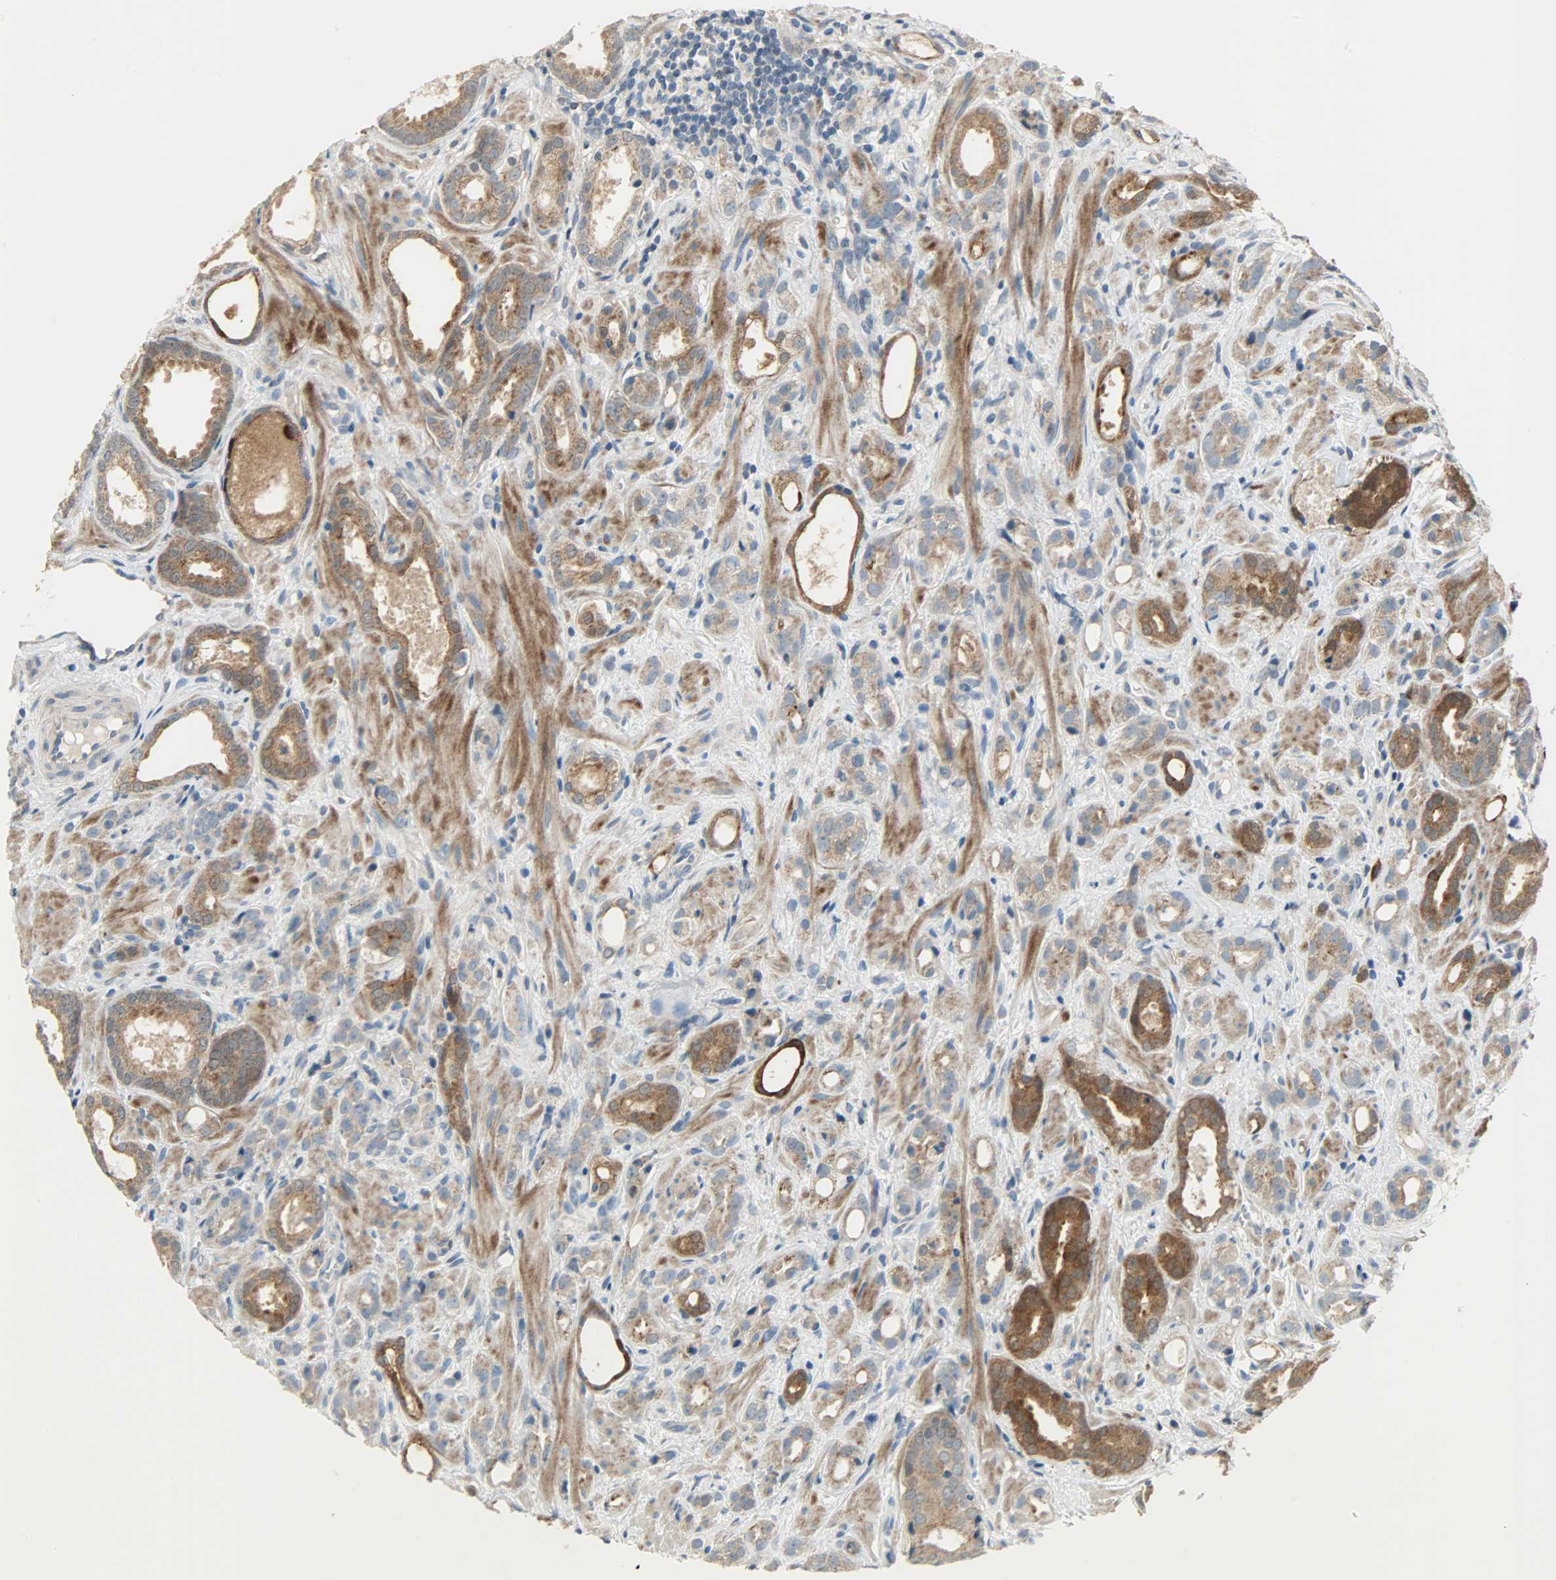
{"staining": {"intensity": "moderate", "quantity": ">75%", "location": "cytoplasmic/membranous"}, "tissue": "prostate cancer", "cell_type": "Tumor cells", "image_type": "cancer", "snomed": [{"axis": "morphology", "description": "Adenocarcinoma, Low grade"}, {"axis": "topography", "description": "Prostate"}], "caption": "Immunohistochemistry (IHC) histopathology image of neoplastic tissue: human low-grade adenocarcinoma (prostate) stained using IHC exhibits medium levels of moderate protein expression localized specifically in the cytoplasmic/membranous of tumor cells, appearing as a cytoplasmic/membranous brown color.", "gene": "PPP1R1B", "patient": {"sex": "male", "age": 57}}